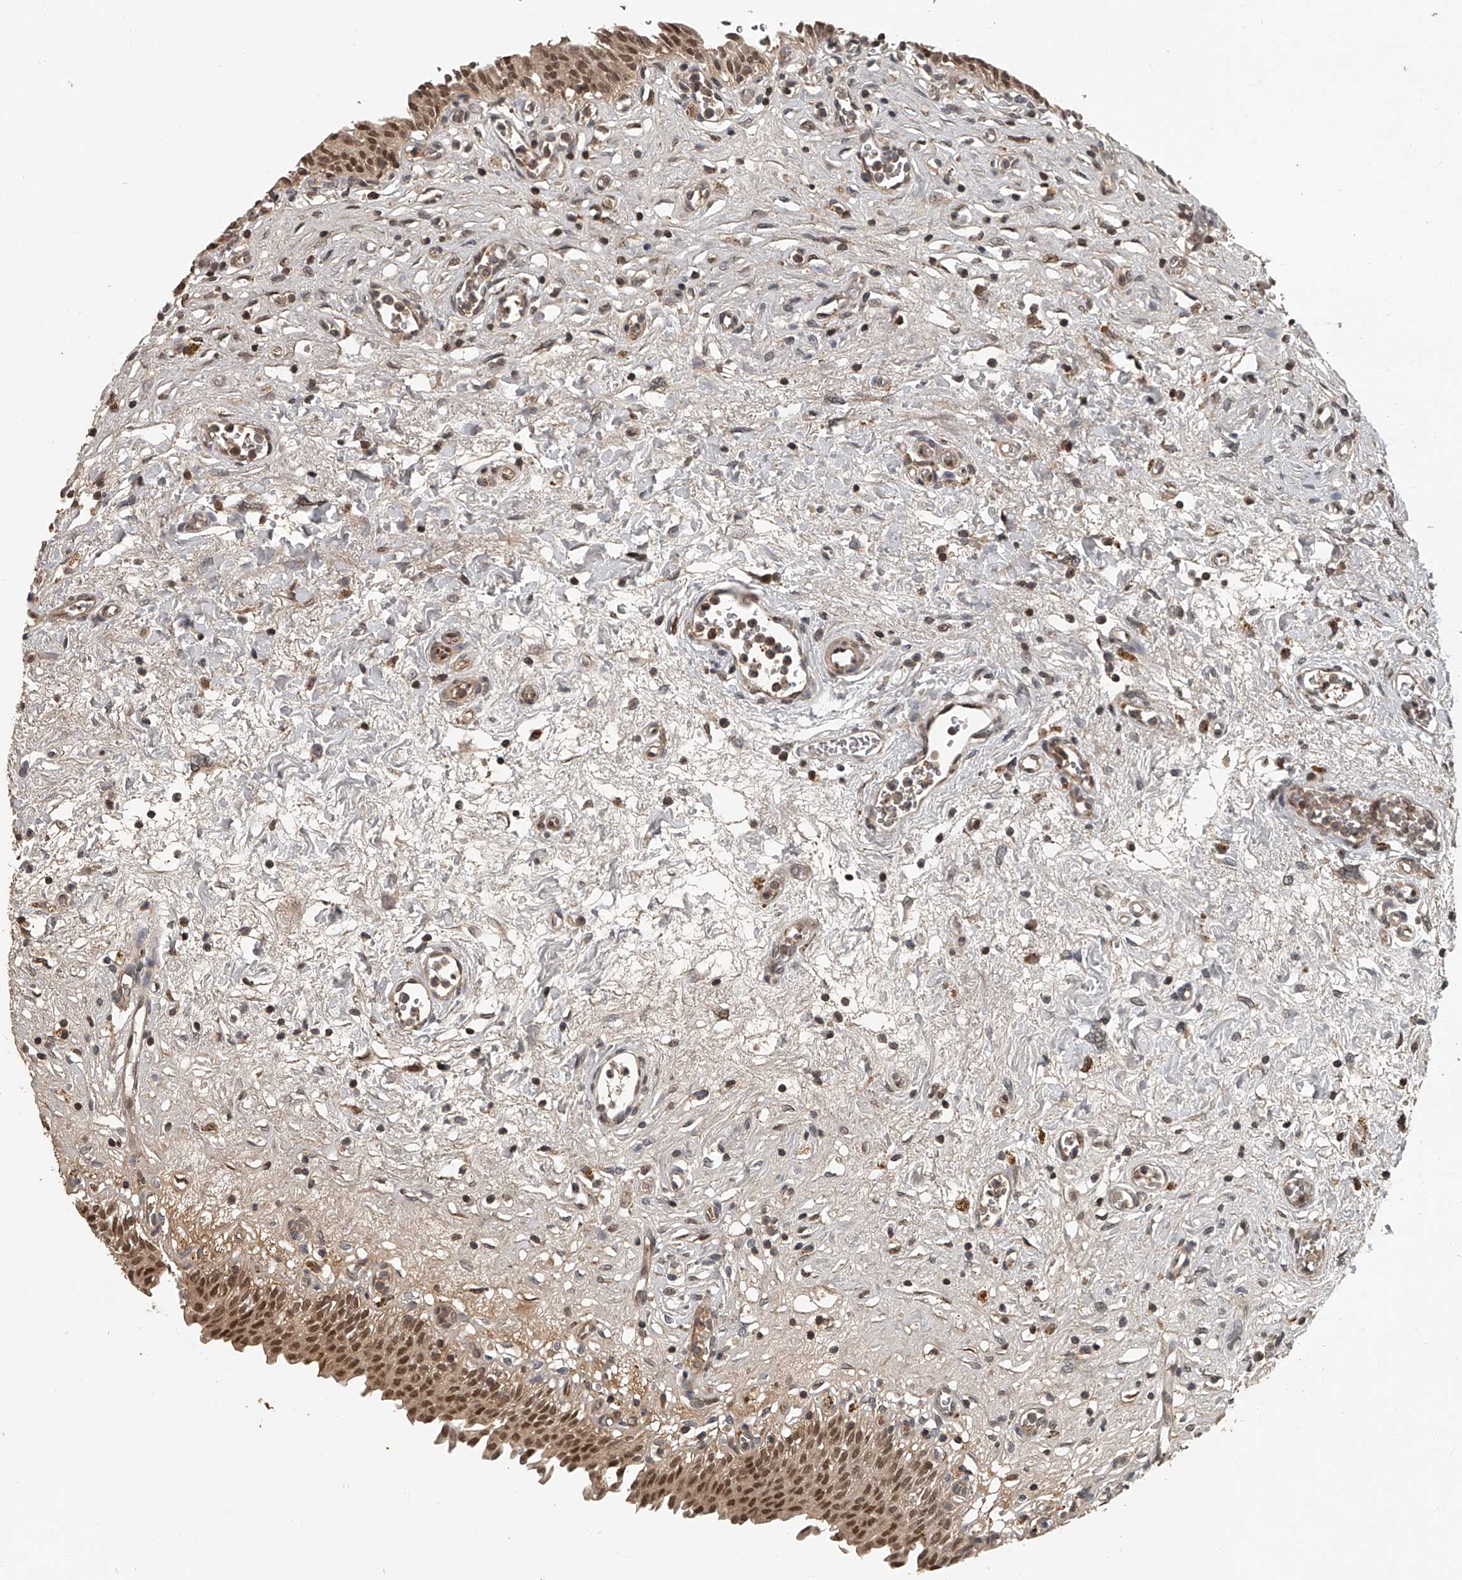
{"staining": {"intensity": "moderate", "quantity": ">75%", "location": "cytoplasmic/membranous,nuclear"}, "tissue": "urinary bladder", "cell_type": "Urothelial cells", "image_type": "normal", "snomed": [{"axis": "morphology", "description": "Urothelial carcinoma, High grade"}, {"axis": "topography", "description": "Urinary bladder"}], "caption": "IHC (DAB) staining of unremarkable human urinary bladder exhibits moderate cytoplasmic/membranous,nuclear protein positivity in about >75% of urothelial cells. Immunohistochemistry (ihc) stains the protein of interest in brown and the nuclei are stained blue.", "gene": "PLEKHG1", "patient": {"sex": "male", "age": 46}}